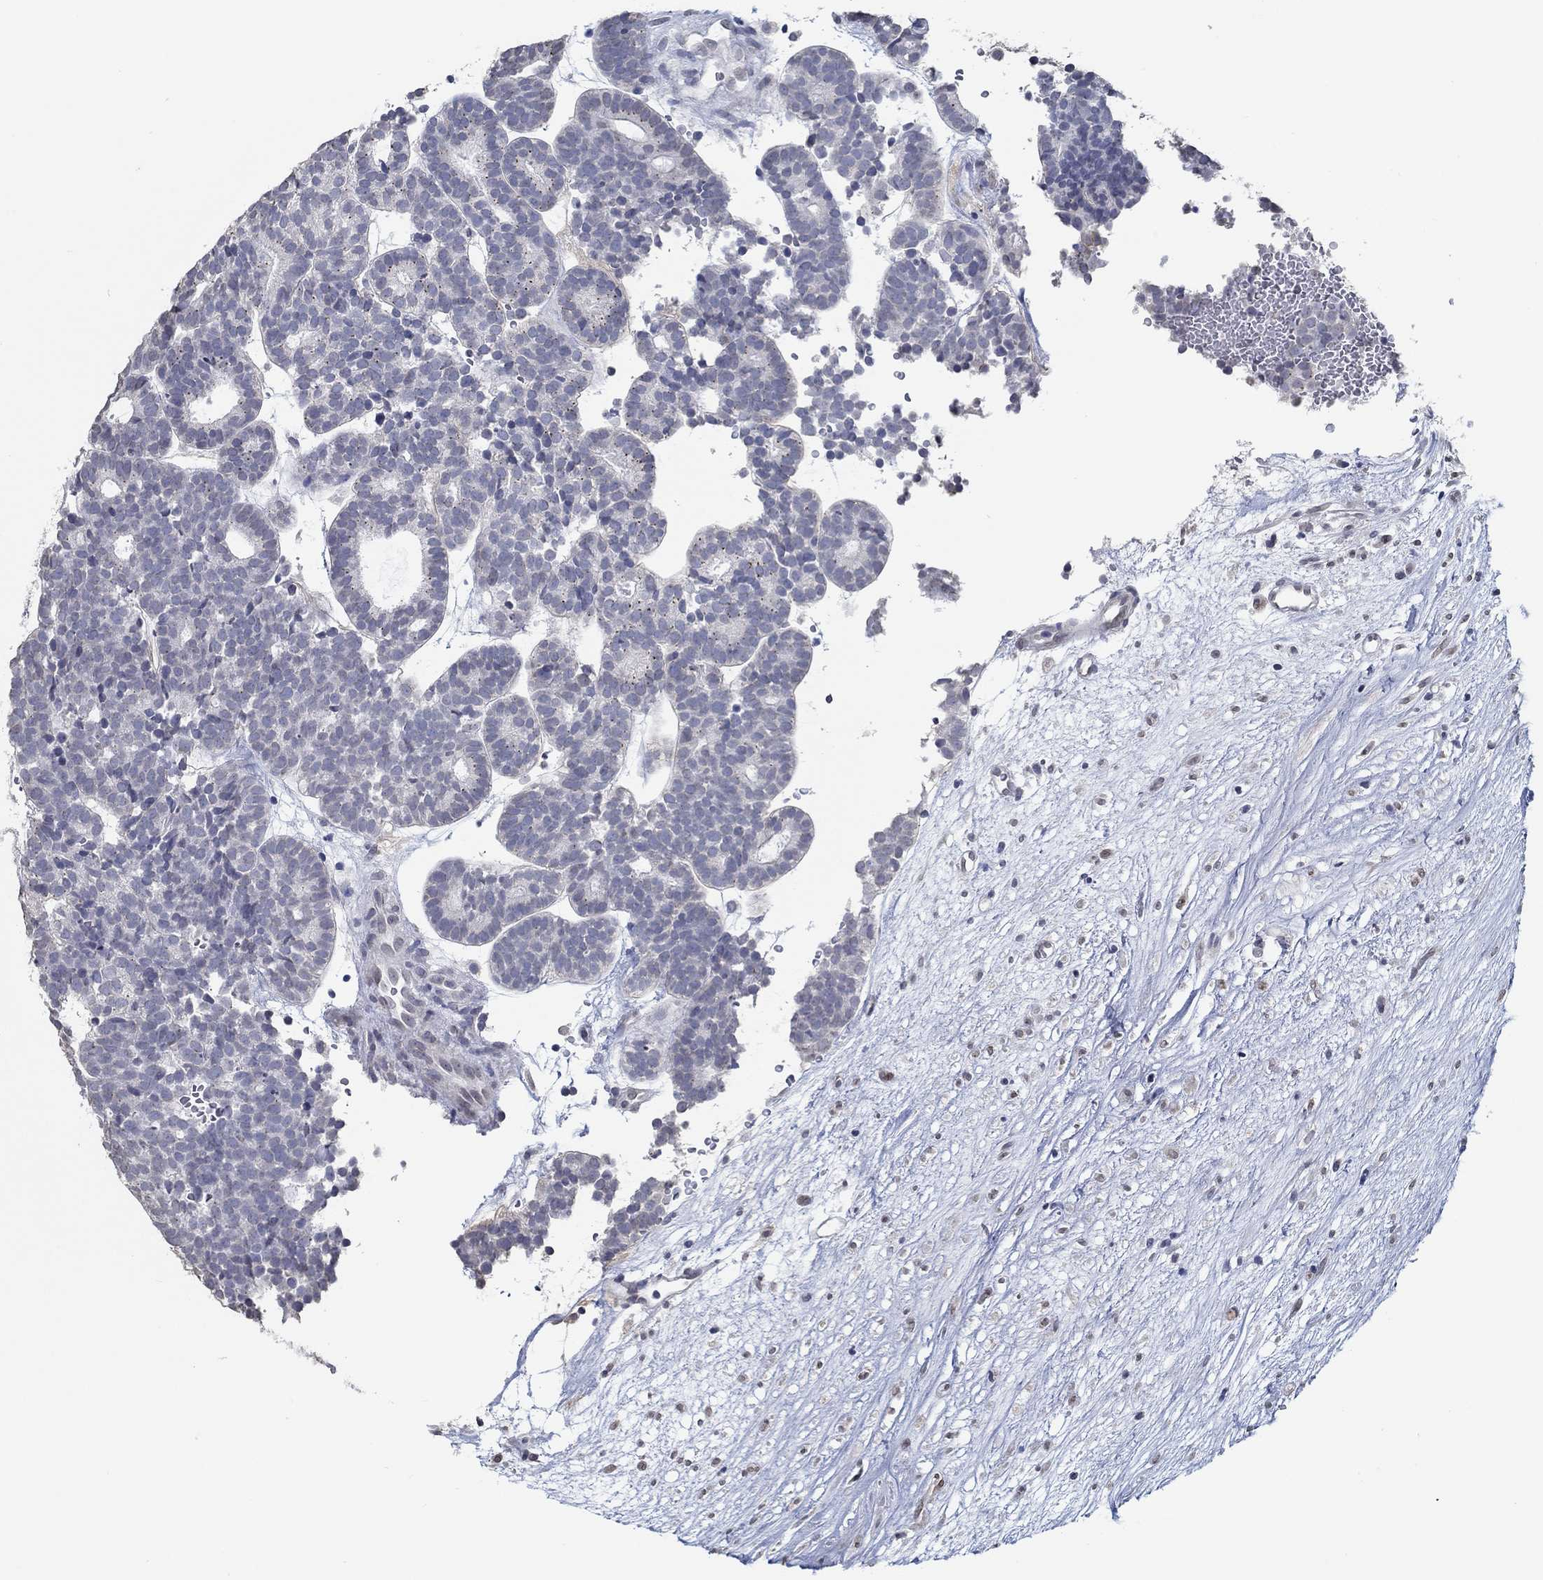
{"staining": {"intensity": "negative", "quantity": "none", "location": "none"}, "tissue": "head and neck cancer", "cell_type": "Tumor cells", "image_type": "cancer", "snomed": [{"axis": "morphology", "description": "Adenocarcinoma, NOS"}, {"axis": "topography", "description": "Head-Neck"}], "caption": "Adenocarcinoma (head and neck) stained for a protein using immunohistochemistry (IHC) displays no expression tumor cells.", "gene": "NUP155", "patient": {"sex": "female", "age": 81}}